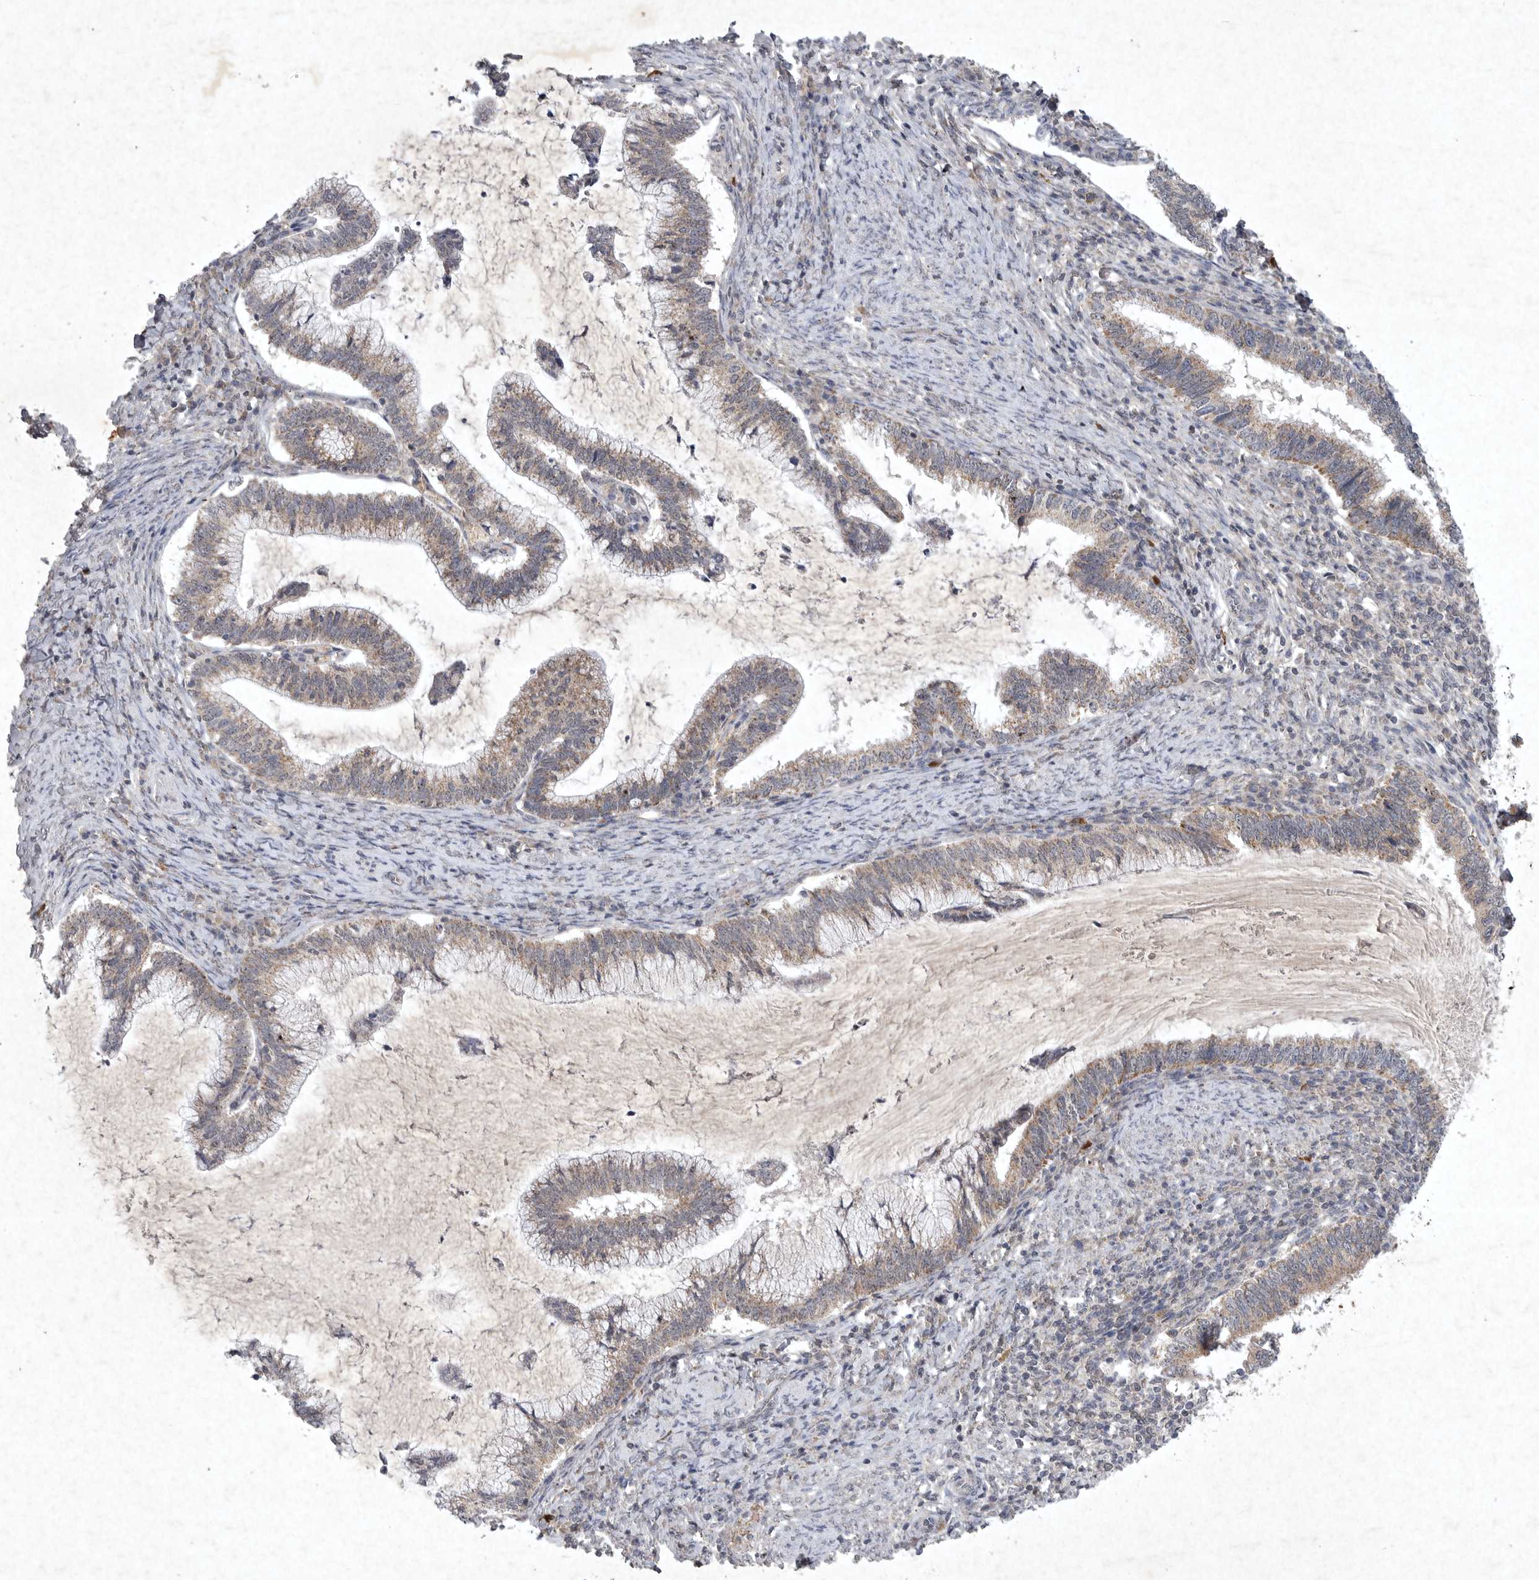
{"staining": {"intensity": "moderate", "quantity": ">75%", "location": "cytoplasmic/membranous"}, "tissue": "cervical cancer", "cell_type": "Tumor cells", "image_type": "cancer", "snomed": [{"axis": "morphology", "description": "Adenocarcinoma, NOS"}, {"axis": "topography", "description": "Cervix"}], "caption": "About >75% of tumor cells in cervical adenocarcinoma show moderate cytoplasmic/membranous protein positivity as visualized by brown immunohistochemical staining.", "gene": "DDR1", "patient": {"sex": "female", "age": 36}}